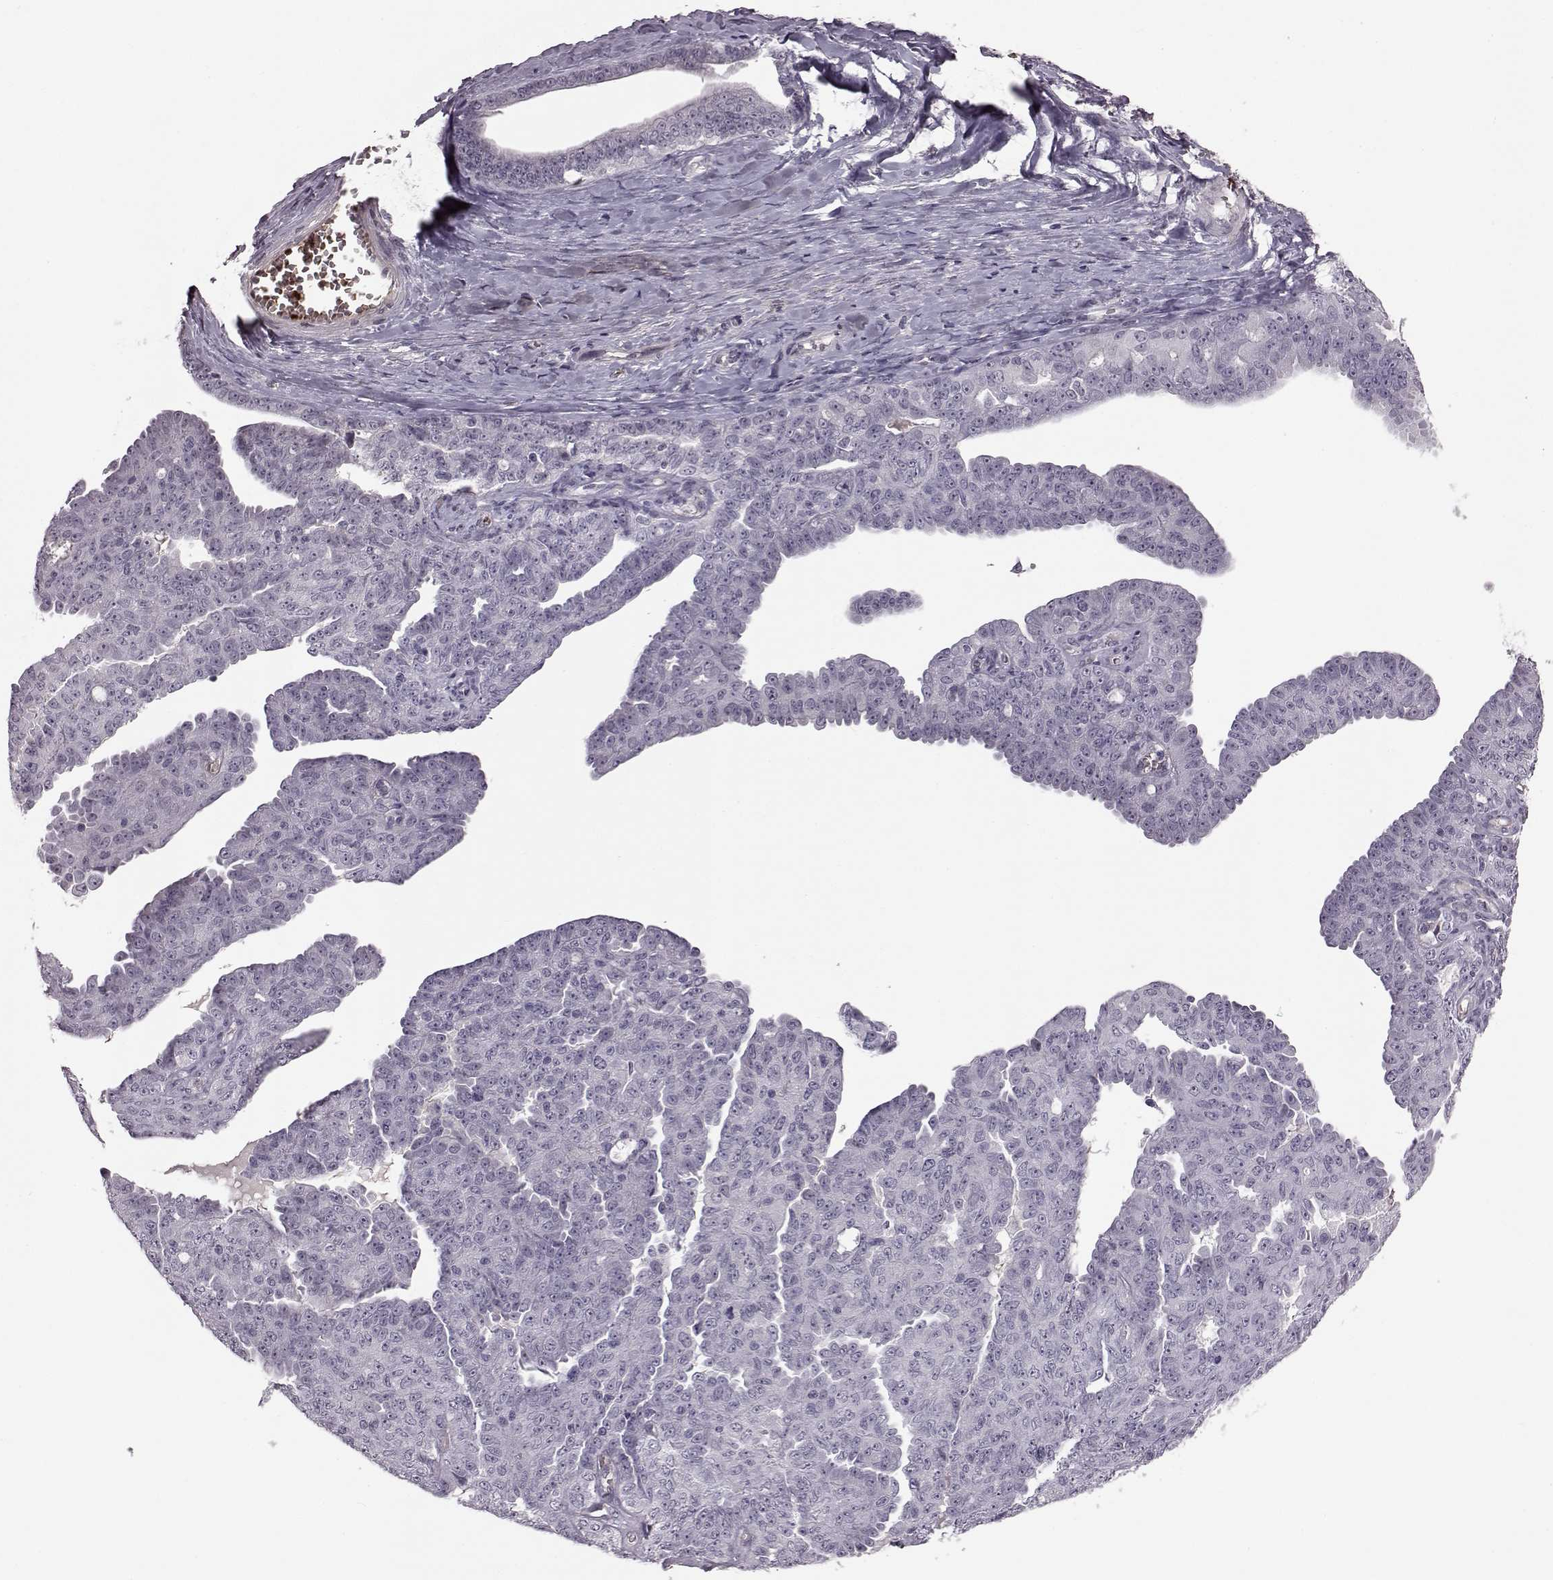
{"staining": {"intensity": "negative", "quantity": "none", "location": "none"}, "tissue": "ovarian cancer", "cell_type": "Tumor cells", "image_type": "cancer", "snomed": [{"axis": "morphology", "description": "Cystadenocarcinoma, serous, NOS"}, {"axis": "topography", "description": "Ovary"}], "caption": "High power microscopy micrograph of an IHC histopathology image of serous cystadenocarcinoma (ovarian), revealing no significant positivity in tumor cells.", "gene": "PROP1", "patient": {"sex": "female", "age": 71}}